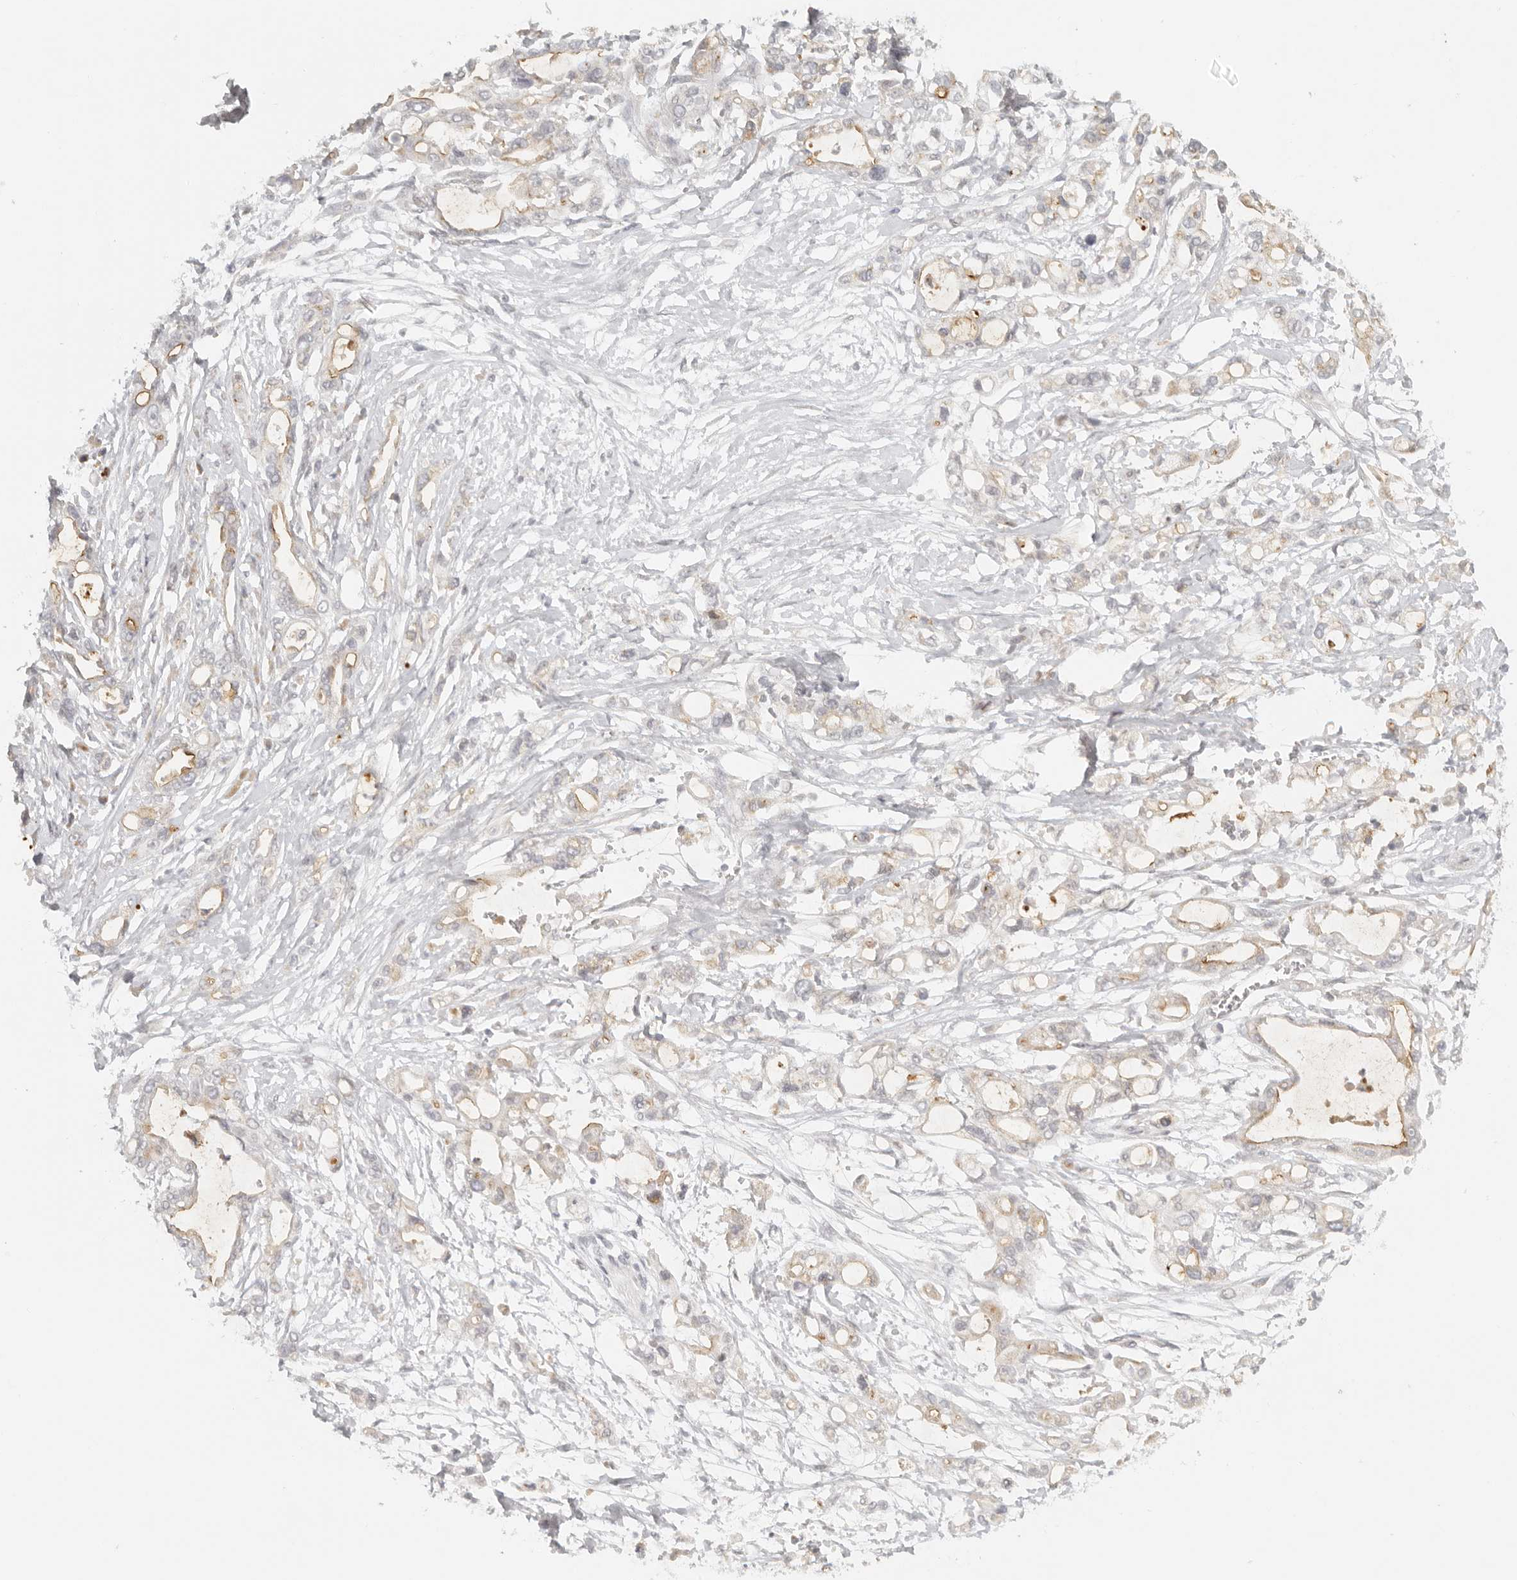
{"staining": {"intensity": "moderate", "quantity": "25%-75%", "location": "cytoplasmic/membranous"}, "tissue": "pancreatic cancer", "cell_type": "Tumor cells", "image_type": "cancer", "snomed": [{"axis": "morphology", "description": "Adenocarcinoma, NOS"}, {"axis": "topography", "description": "Pancreas"}], "caption": "Immunohistochemical staining of pancreatic cancer (adenocarcinoma) shows medium levels of moderate cytoplasmic/membranous positivity in about 25%-75% of tumor cells.", "gene": "KDF1", "patient": {"sex": "male", "age": 68}}